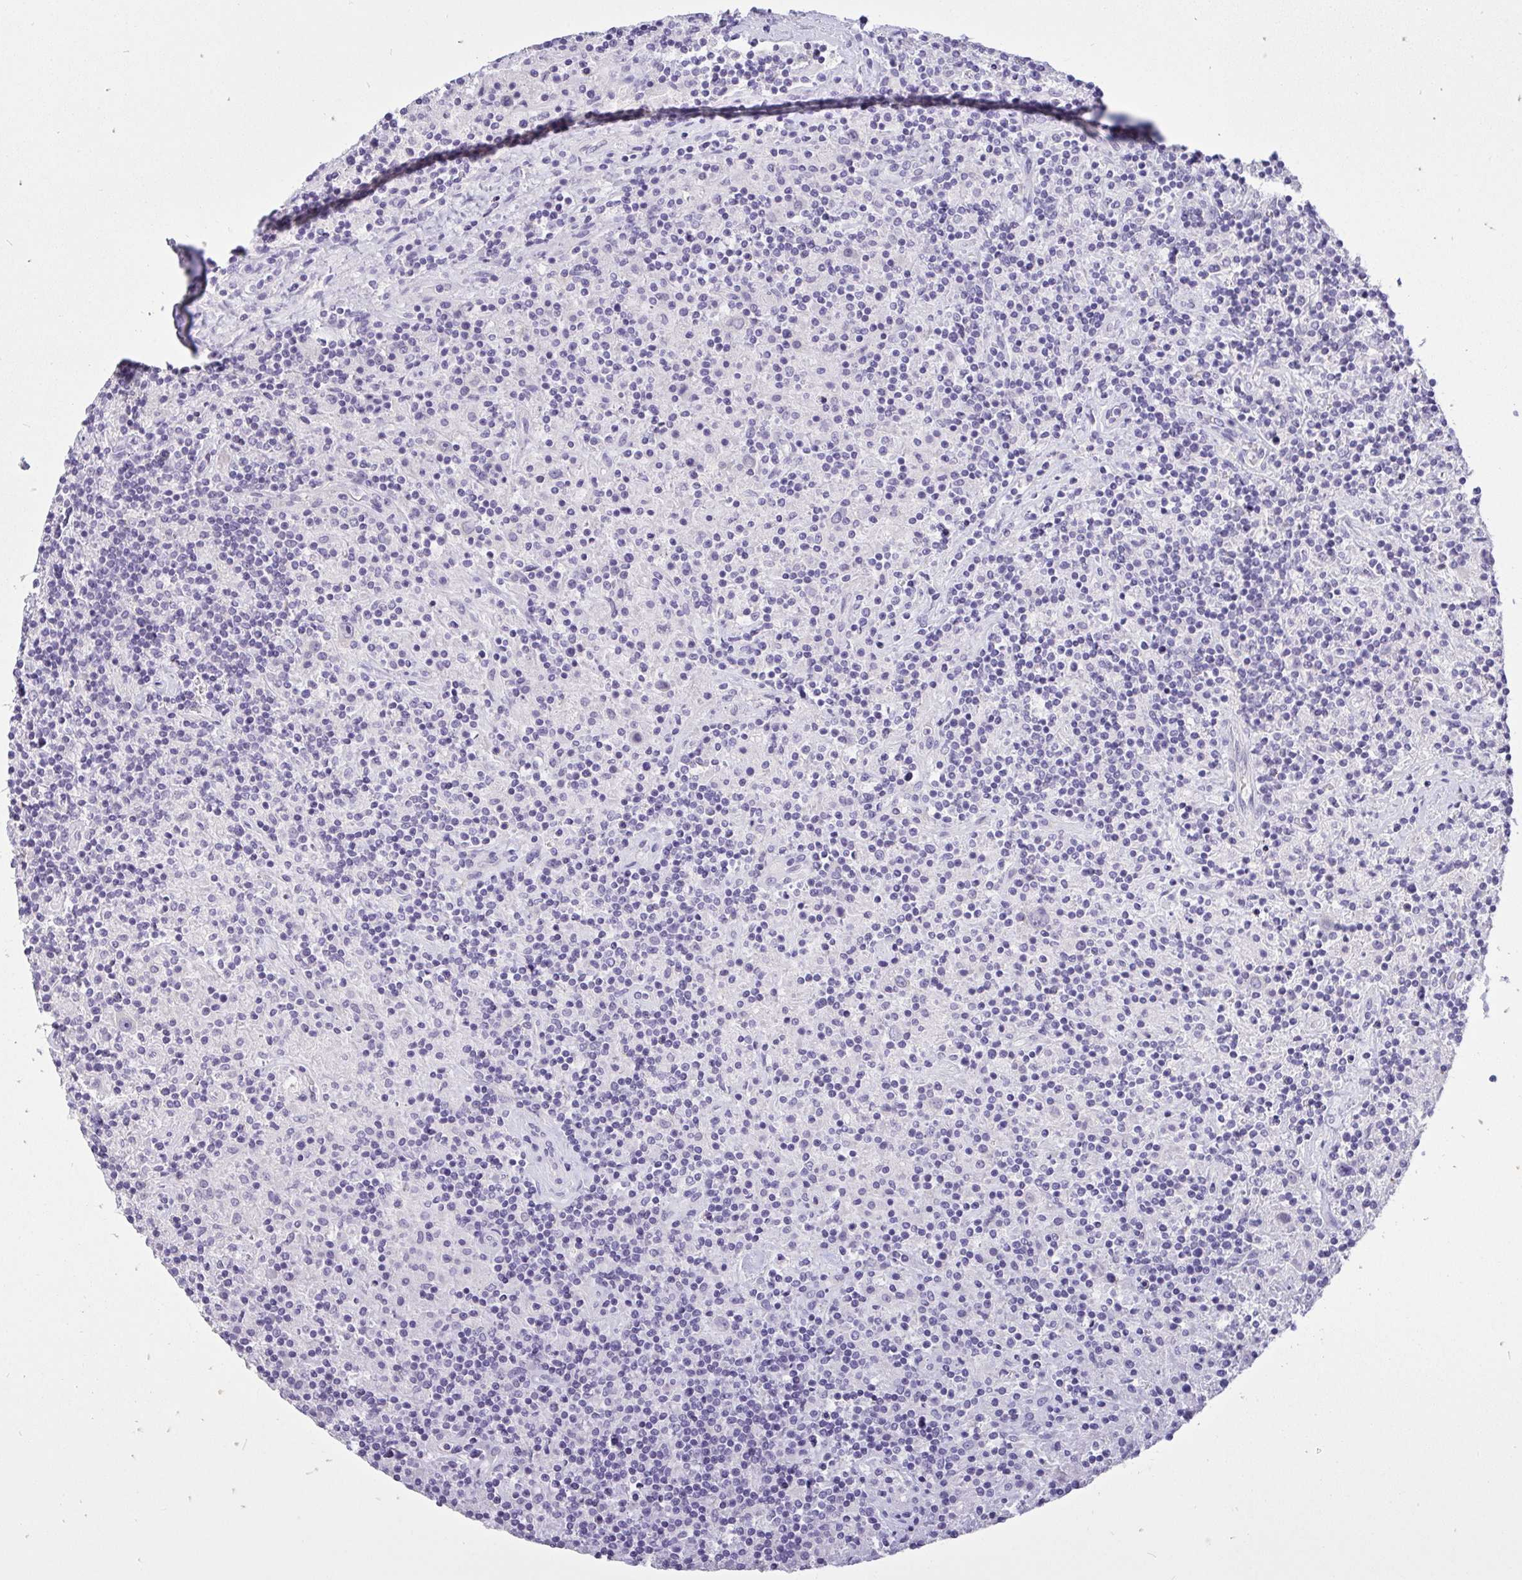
{"staining": {"intensity": "negative", "quantity": "none", "location": "none"}, "tissue": "lymphoma", "cell_type": "Tumor cells", "image_type": "cancer", "snomed": [{"axis": "morphology", "description": "Hodgkin's disease, NOS"}, {"axis": "topography", "description": "Lymph node"}], "caption": "Histopathology image shows no protein expression in tumor cells of Hodgkin's disease tissue.", "gene": "VGLL3", "patient": {"sex": "male", "age": 70}}